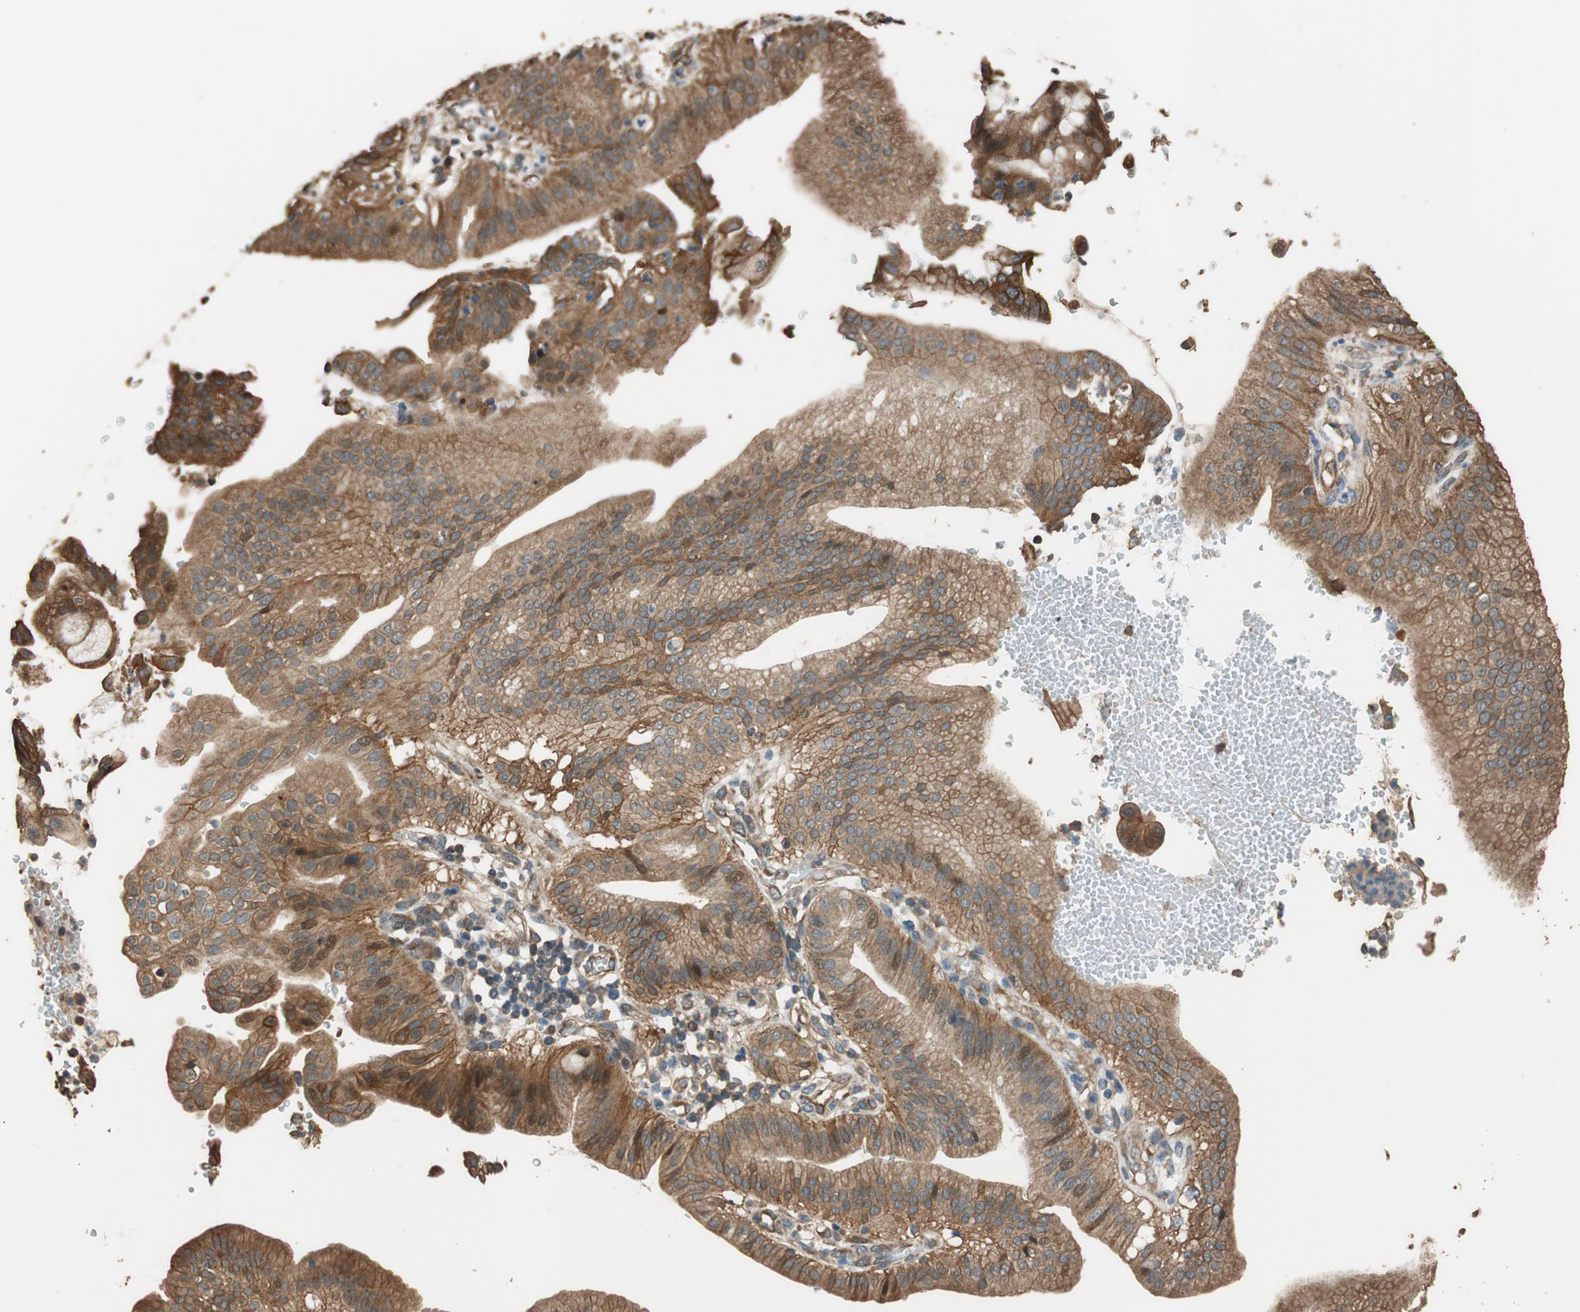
{"staining": {"intensity": "moderate", "quantity": ">75%", "location": "cytoplasmic/membranous"}, "tissue": "pancreatic cancer", "cell_type": "Tumor cells", "image_type": "cancer", "snomed": [{"axis": "morphology", "description": "Adenocarcinoma, NOS"}, {"axis": "morphology", "description": "Adenocarcinoma, metastatic, NOS"}, {"axis": "topography", "description": "Lymph node"}, {"axis": "topography", "description": "Pancreas"}, {"axis": "topography", "description": "Duodenum"}], "caption": "Immunohistochemistry (IHC) micrograph of neoplastic tissue: human pancreatic cancer (metastatic adenocarcinoma) stained using immunohistochemistry shows medium levels of moderate protein expression localized specifically in the cytoplasmic/membranous of tumor cells, appearing as a cytoplasmic/membranous brown color.", "gene": "MST1R", "patient": {"sex": "female", "age": 64}}